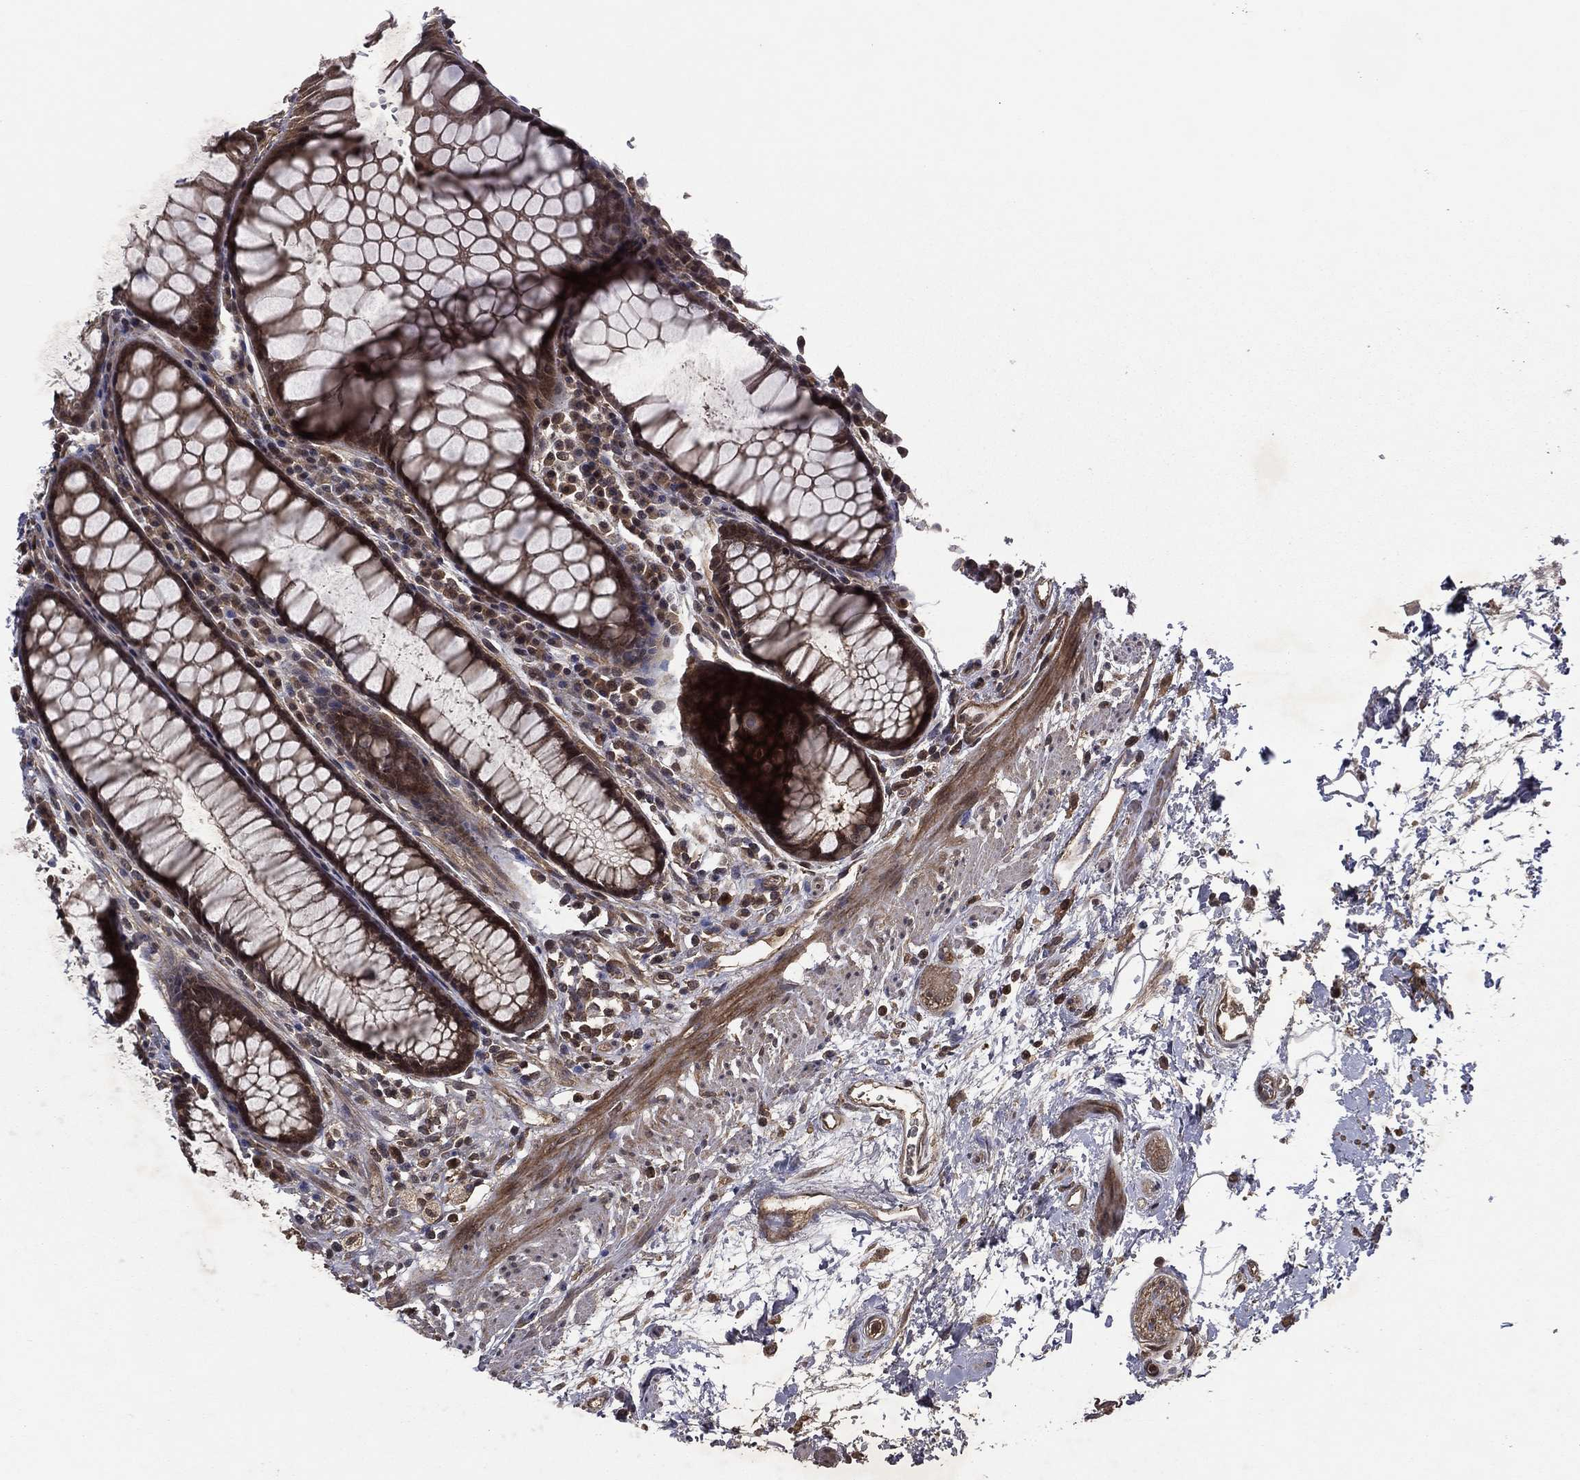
{"staining": {"intensity": "moderate", "quantity": "25%-75%", "location": "cytoplasmic/membranous"}, "tissue": "rectum", "cell_type": "Glandular cells", "image_type": "normal", "snomed": [{"axis": "morphology", "description": "Normal tissue, NOS"}, {"axis": "topography", "description": "Rectum"}], "caption": "Glandular cells exhibit moderate cytoplasmic/membranous staining in approximately 25%-75% of cells in normal rectum. The staining was performed using DAB, with brown indicating positive protein expression. Nuclei are stained blue with hematoxylin.", "gene": "FGD1", "patient": {"sex": "female", "age": 68}}